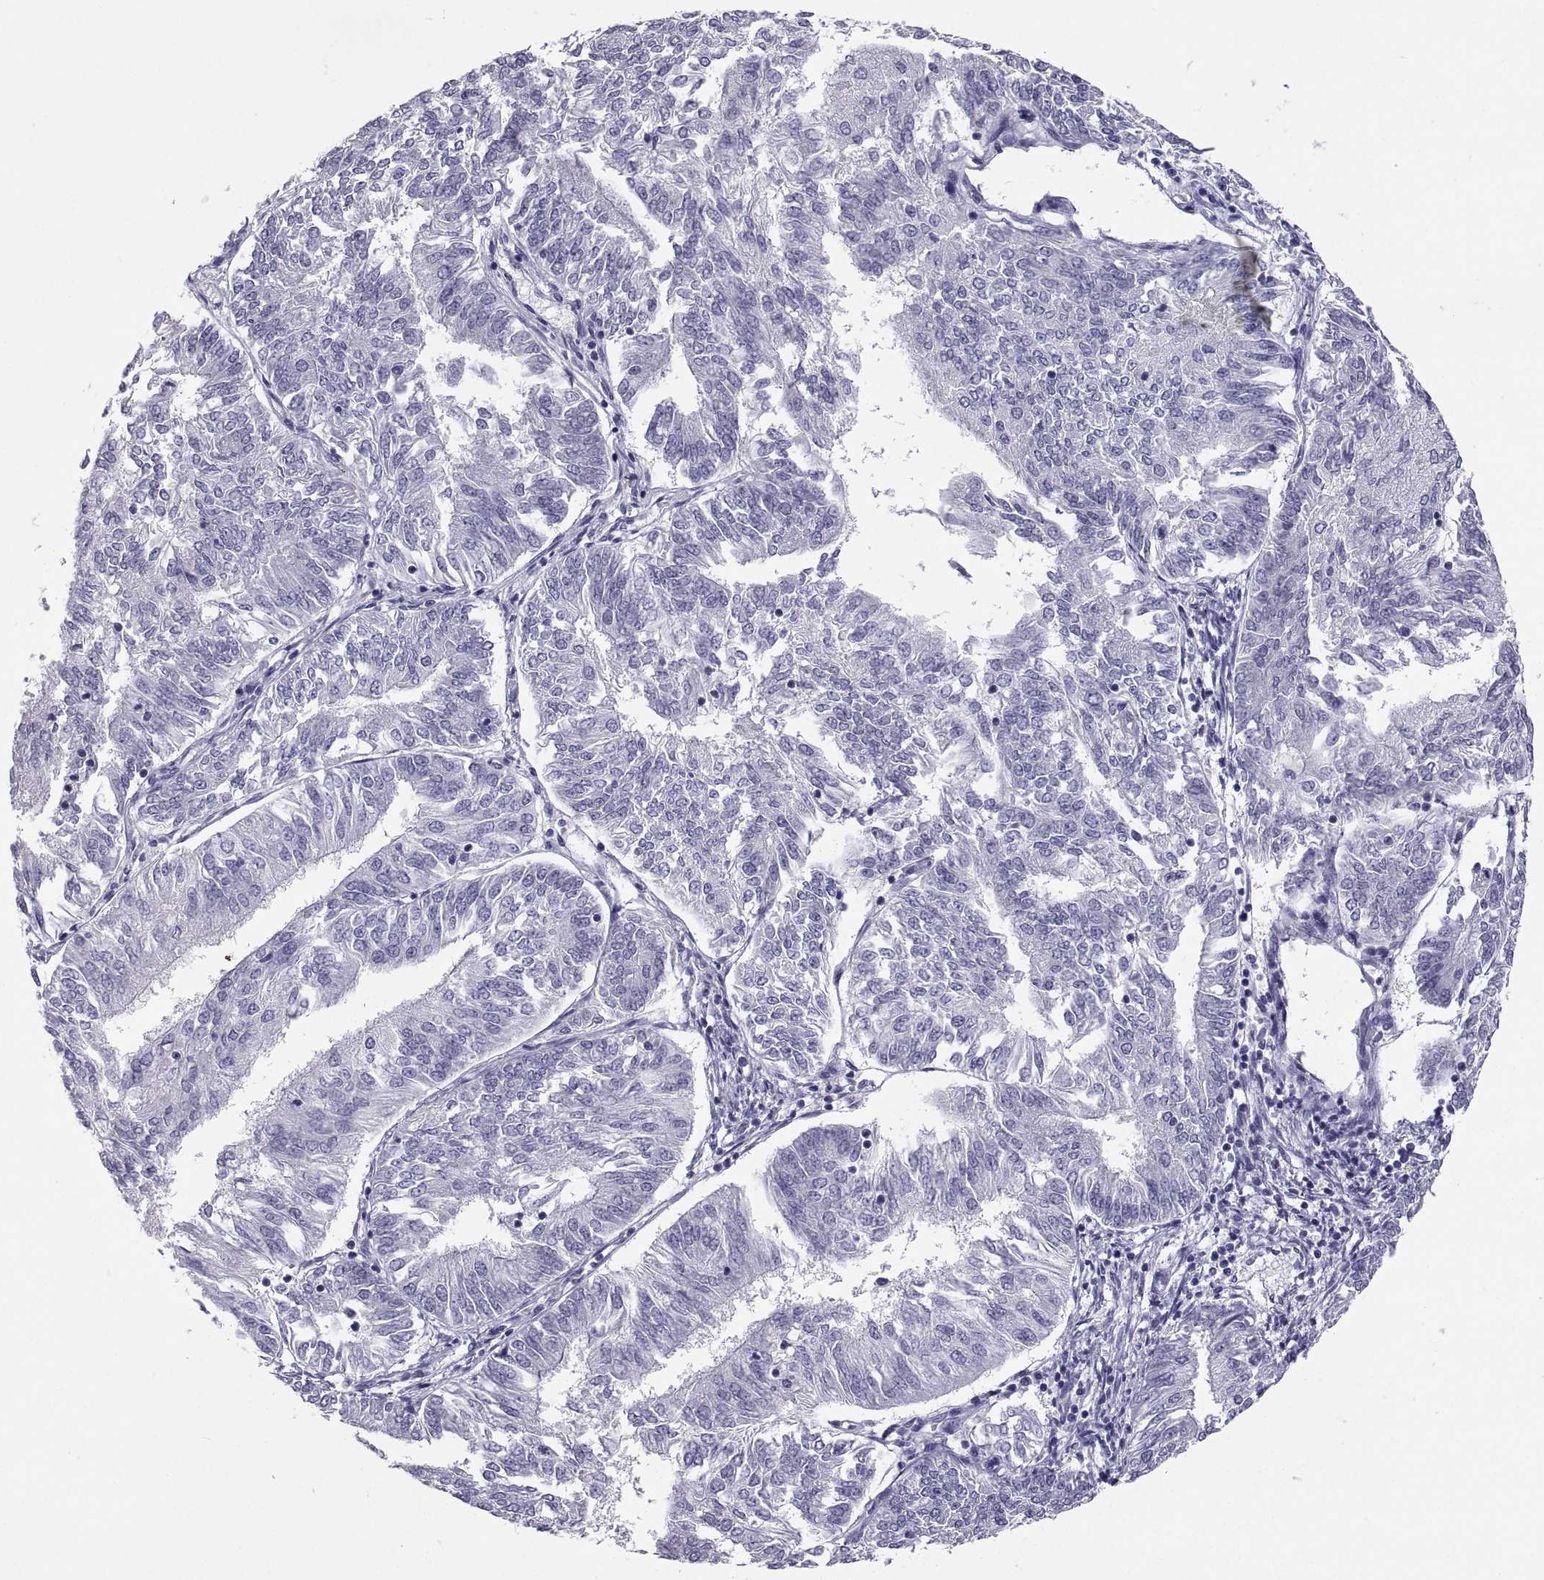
{"staining": {"intensity": "negative", "quantity": "none", "location": "none"}, "tissue": "endometrial cancer", "cell_type": "Tumor cells", "image_type": "cancer", "snomed": [{"axis": "morphology", "description": "Adenocarcinoma, NOS"}, {"axis": "topography", "description": "Endometrium"}], "caption": "Immunohistochemistry (IHC) histopathology image of endometrial cancer stained for a protein (brown), which displays no staining in tumor cells.", "gene": "PCSK1N", "patient": {"sex": "female", "age": 58}}